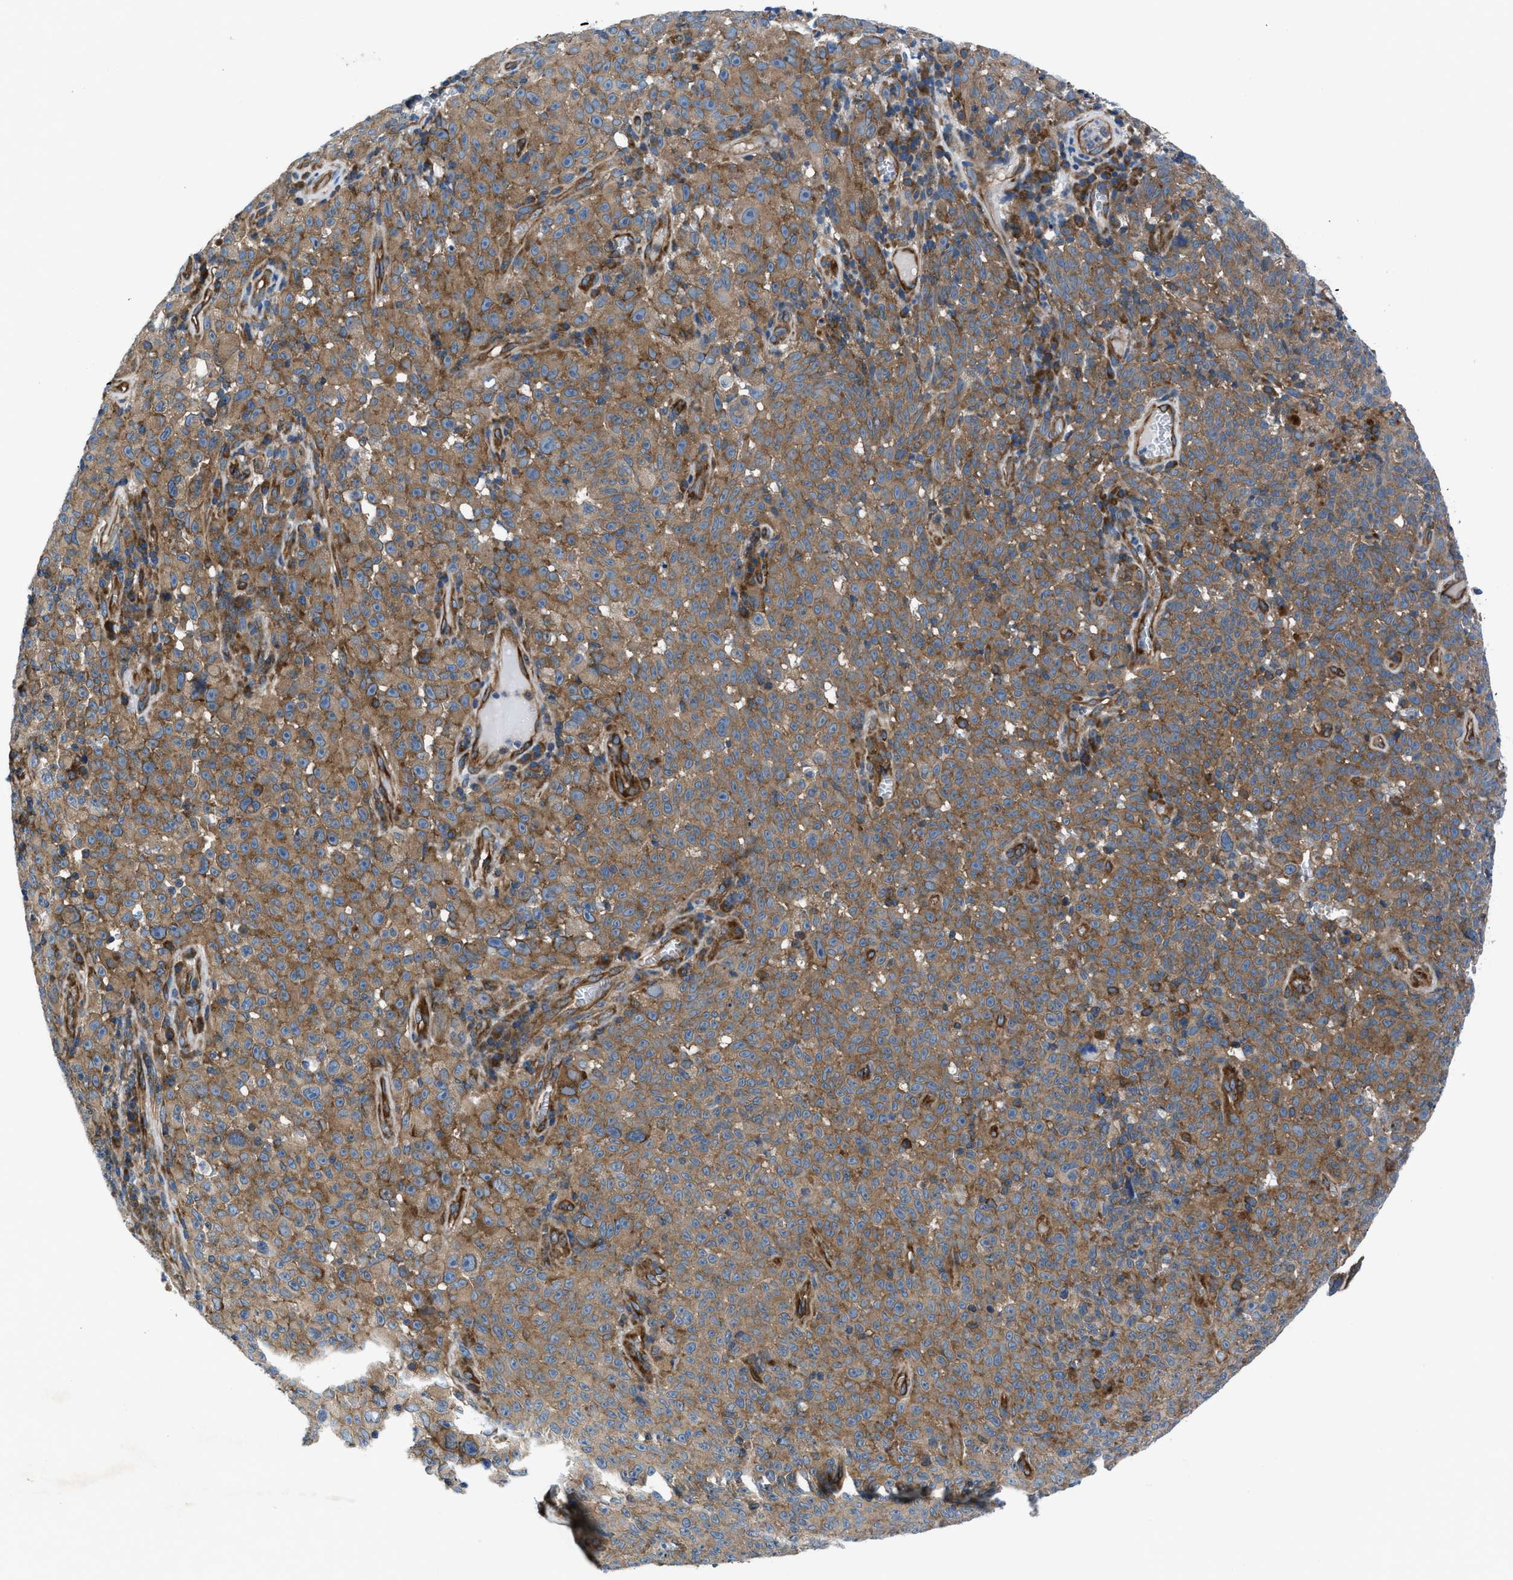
{"staining": {"intensity": "moderate", "quantity": ">75%", "location": "cytoplasmic/membranous"}, "tissue": "melanoma", "cell_type": "Tumor cells", "image_type": "cancer", "snomed": [{"axis": "morphology", "description": "Malignant melanoma, NOS"}, {"axis": "topography", "description": "Skin"}], "caption": "Protein expression analysis of malignant melanoma demonstrates moderate cytoplasmic/membranous positivity in about >75% of tumor cells.", "gene": "TRIP4", "patient": {"sex": "female", "age": 82}}